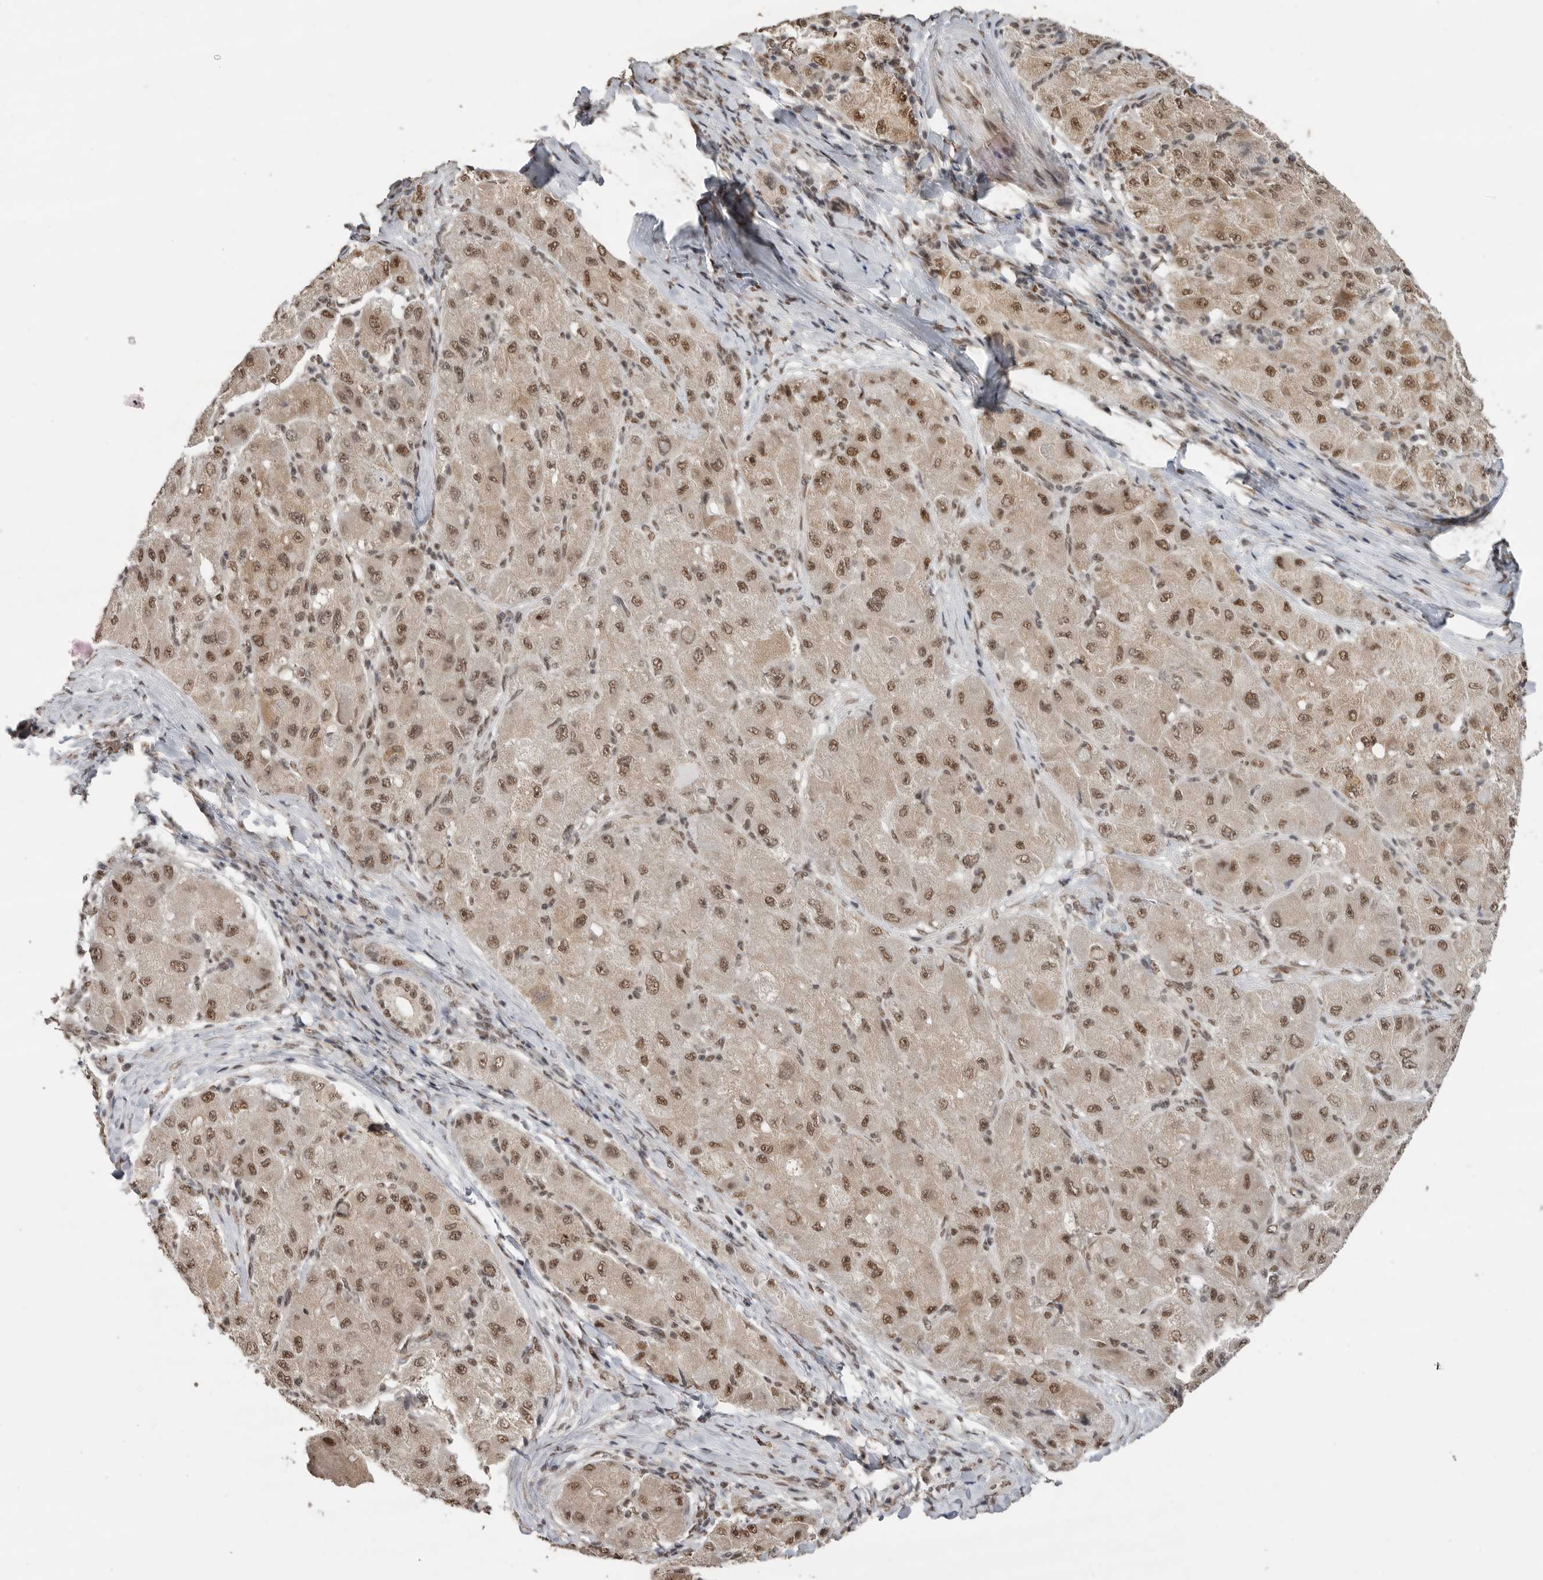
{"staining": {"intensity": "moderate", "quantity": ">75%", "location": "cytoplasmic/membranous,nuclear"}, "tissue": "liver cancer", "cell_type": "Tumor cells", "image_type": "cancer", "snomed": [{"axis": "morphology", "description": "Carcinoma, Hepatocellular, NOS"}, {"axis": "topography", "description": "Liver"}], "caption": "Hepatocellular carcinoma (liver) stained with immunohistochemistry displays moderate cytoplasmic/membranous and nuclear expression in approximately >75% of tumor cells.", "gene": "PPP1R10", "patient": {"sex": "male", "age": 80}}